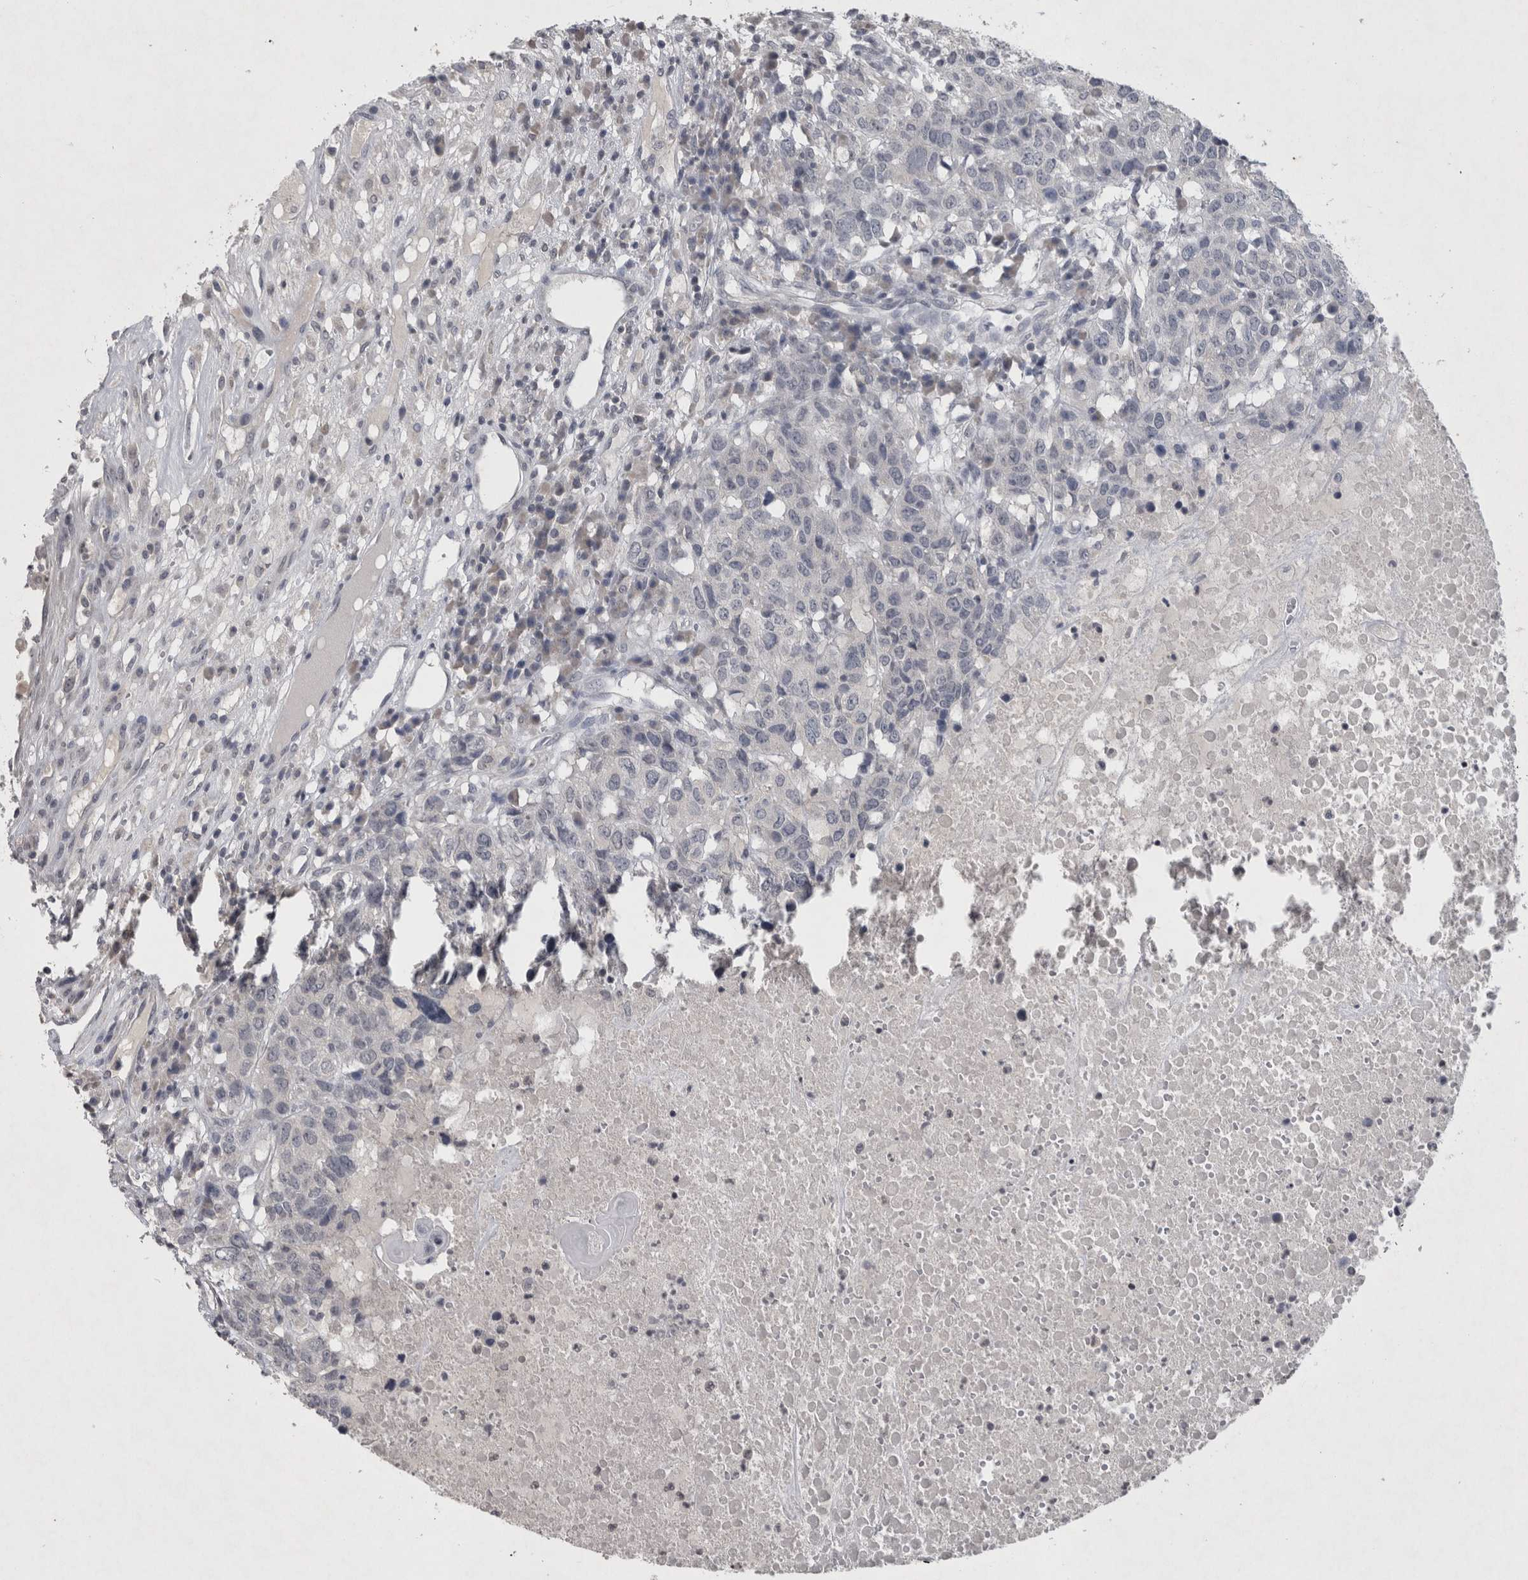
{"staining": {"intensity": "negative", "quantity": "none", "location": "none"}, "tissue": "head and neck cancer", "cell_type": "Tumor cells", "image_type": "cancer", "snomed": [{"axis": "morphology", "description": "Squamous cell carcinoma, NOS"}, {"axis": "topography", "description": "Head-Neck"}], "caption": "The immunohistochemistry (IHC) histopathology image has no significant positivity in tumor cells of squamous cell carcinoma (head and neck) tissue.", "gene": "WNT7A", "patient": {"sex": "male", "age": 66}}